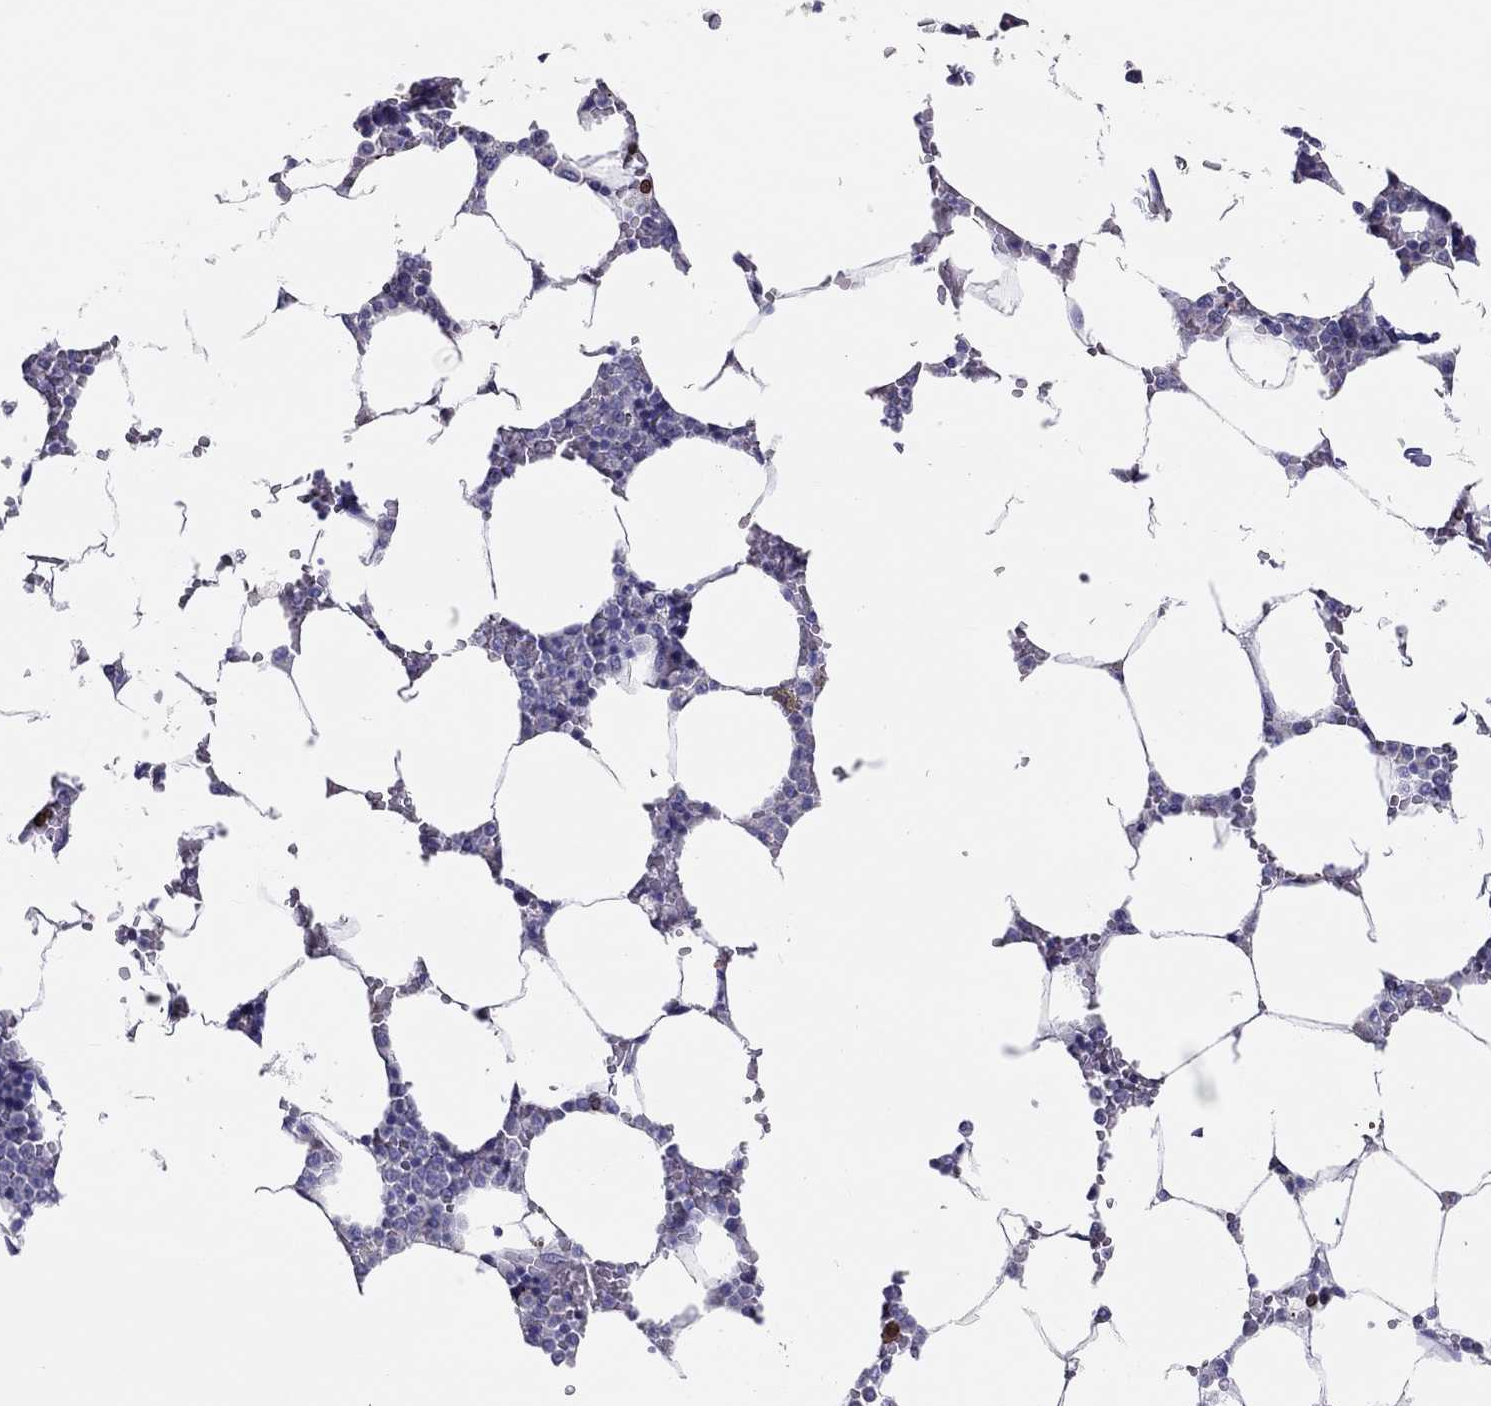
{"staining": {"intensity": "strong", "quantity": "<25%", "location": "cytoplasmic/membranous"}, "tissue": "bone marrow", "cell_type": "Hematopoietic cells", "image_type": "normal", "snomed": [{"axis": "morphology", "description": "Normal tissue, NOS"}, {"axis": "topography", "description": "Bone marrow"}], "caption": "Strong cytoplasmic/membranous positivity is appreciated in about <25% of hematopoietic cells in normal bone marrow.", "gene": "ADORA2A", "patient": {"sex": "male", "age": 63}}